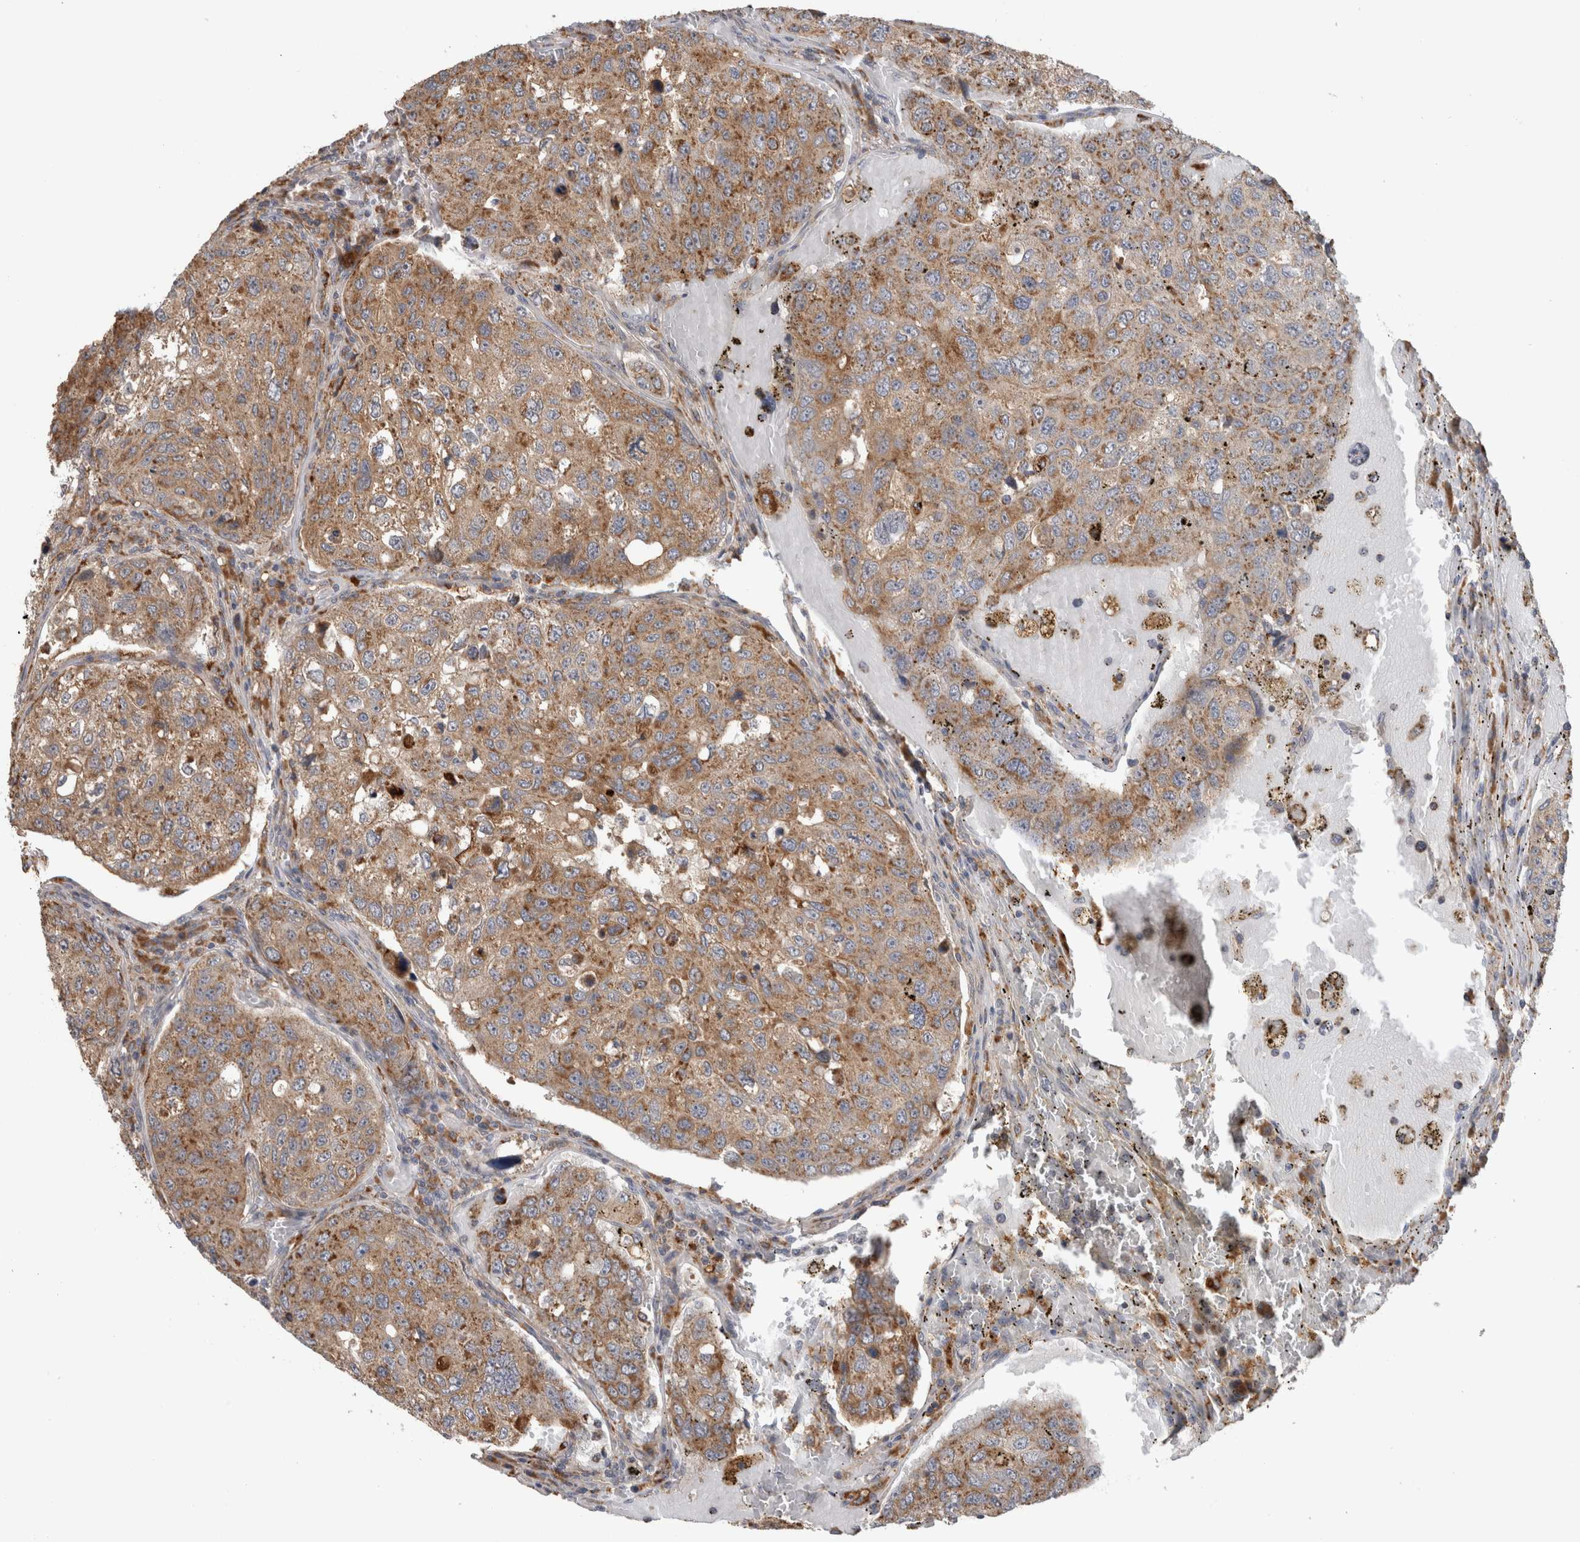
{"staining": {"intensity": "moderate", "quantity": ">75%", "location": "cytoplasmic/membranous"}, "tissue": "urothelial cancer", "cell_type": "Tumor cells", "image_type": "cancer", "snomed": [{"axis": "morphology", "description": "Urothelial carcinoma, High grade"}, {"axis": "topography", "description": "Lymph node"}, {"axis": "topography", "description": "Urinary bladder"}], "caption": "Tumor cells display medium levels of moderate cytoplasmic/membranous expression in about >75% of cells in human high-grade urothelial carcinoma.", "gene": "ADGRL3", "patient": {"sex": "male", "age": 51}}